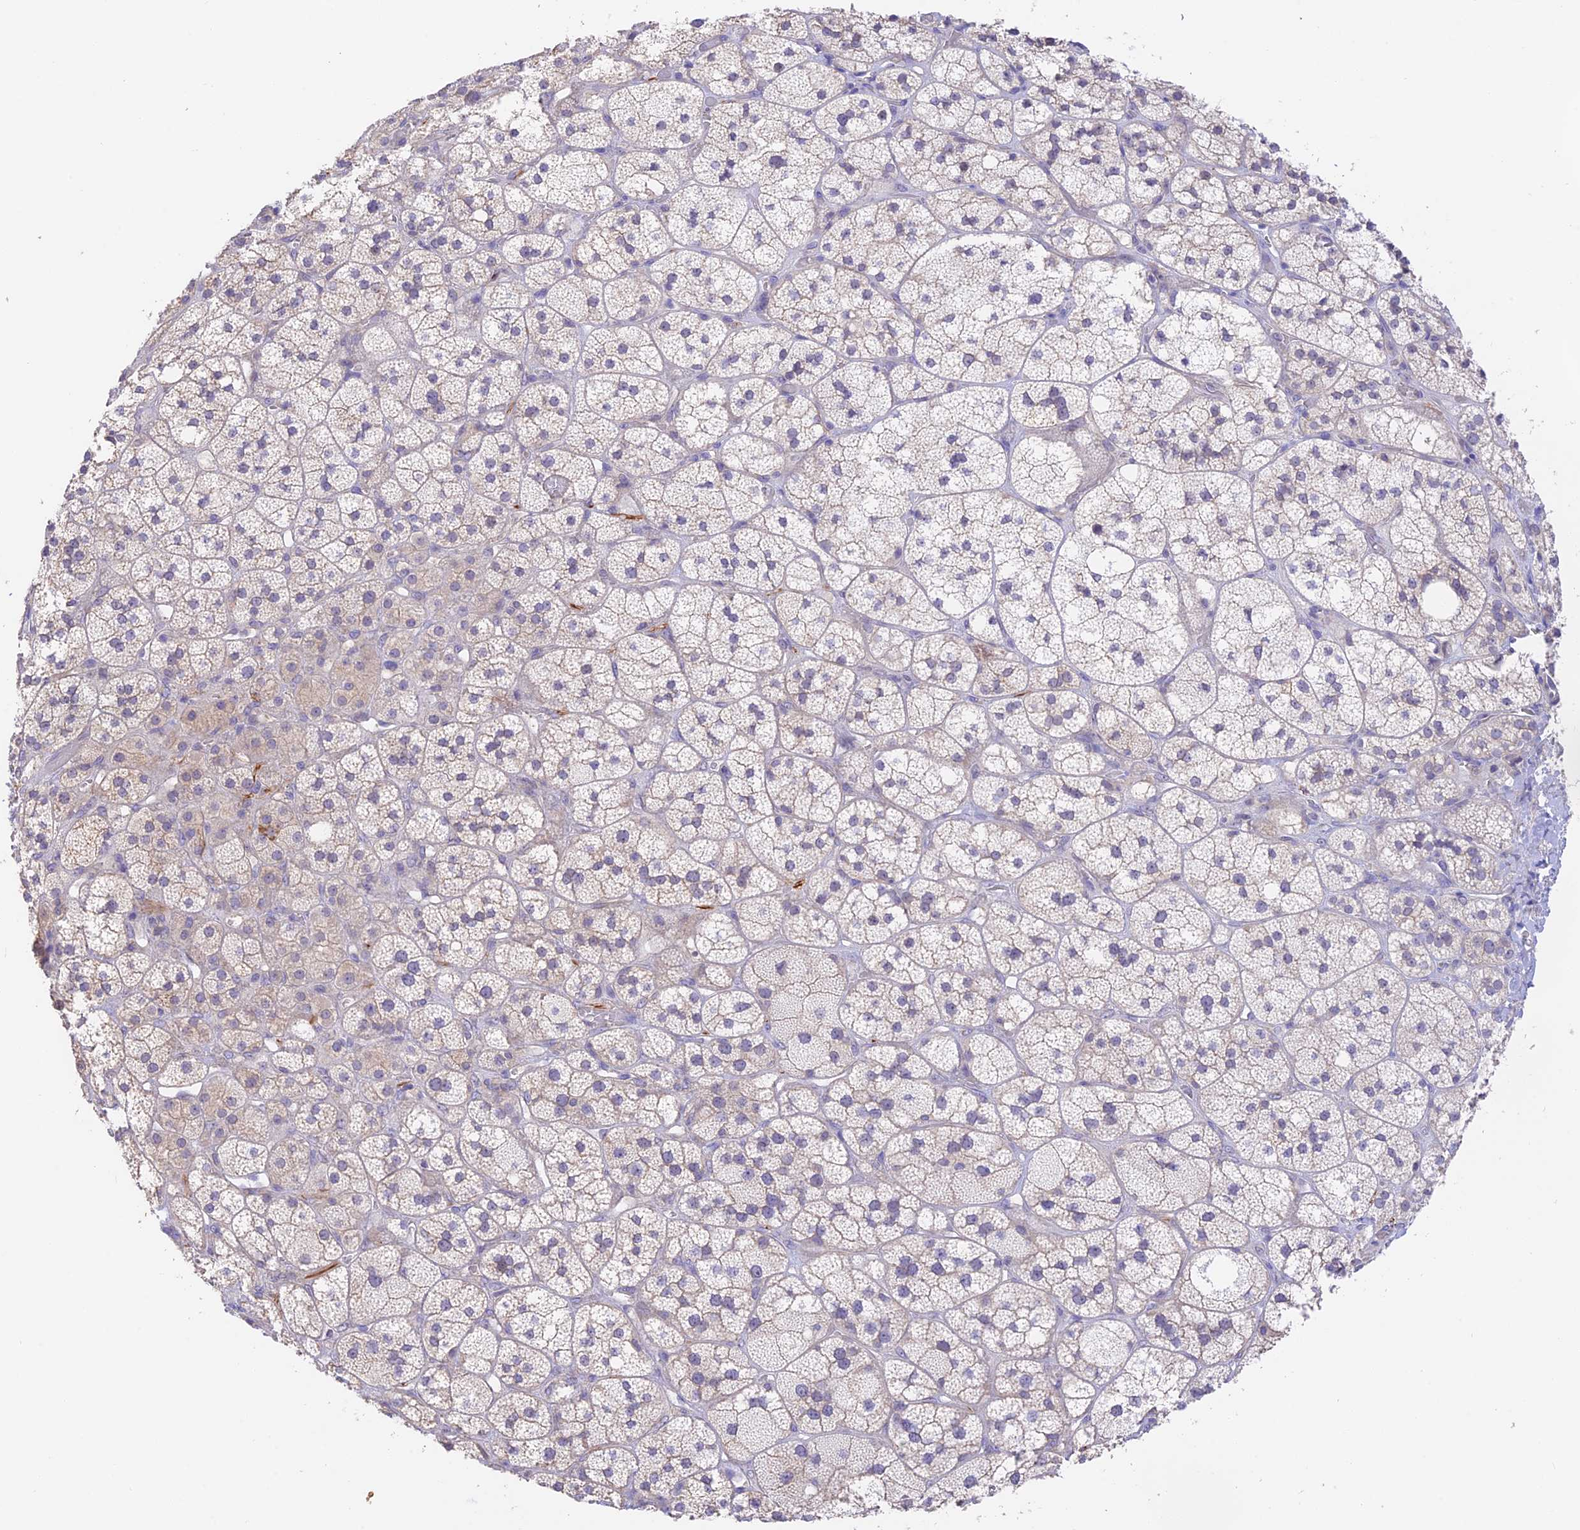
{"staining": {"intensity": "negative", "quantity": "none", "location": "none"}, "tissue": "adrenal gland", "cell_type": "Glandular cells", "image_type": "normal", "snomed": [{"axis": "morphology", "description": "Normal tissue, NOS"}, {"axis": "topography", "description": "Adrenal gland"}], "caption": "Glandular cells are negative for protein expression in benign human adrenal gland. The staining was performed using DAB (3,3'-diaminobenzidine) to visualize the protein expression in brown, while the nuclei were stained in blue with hematoxylin (Magnification: 20x).", "gene": "CAMSAP3", "patient": {"sex": "male", "age": 61}}